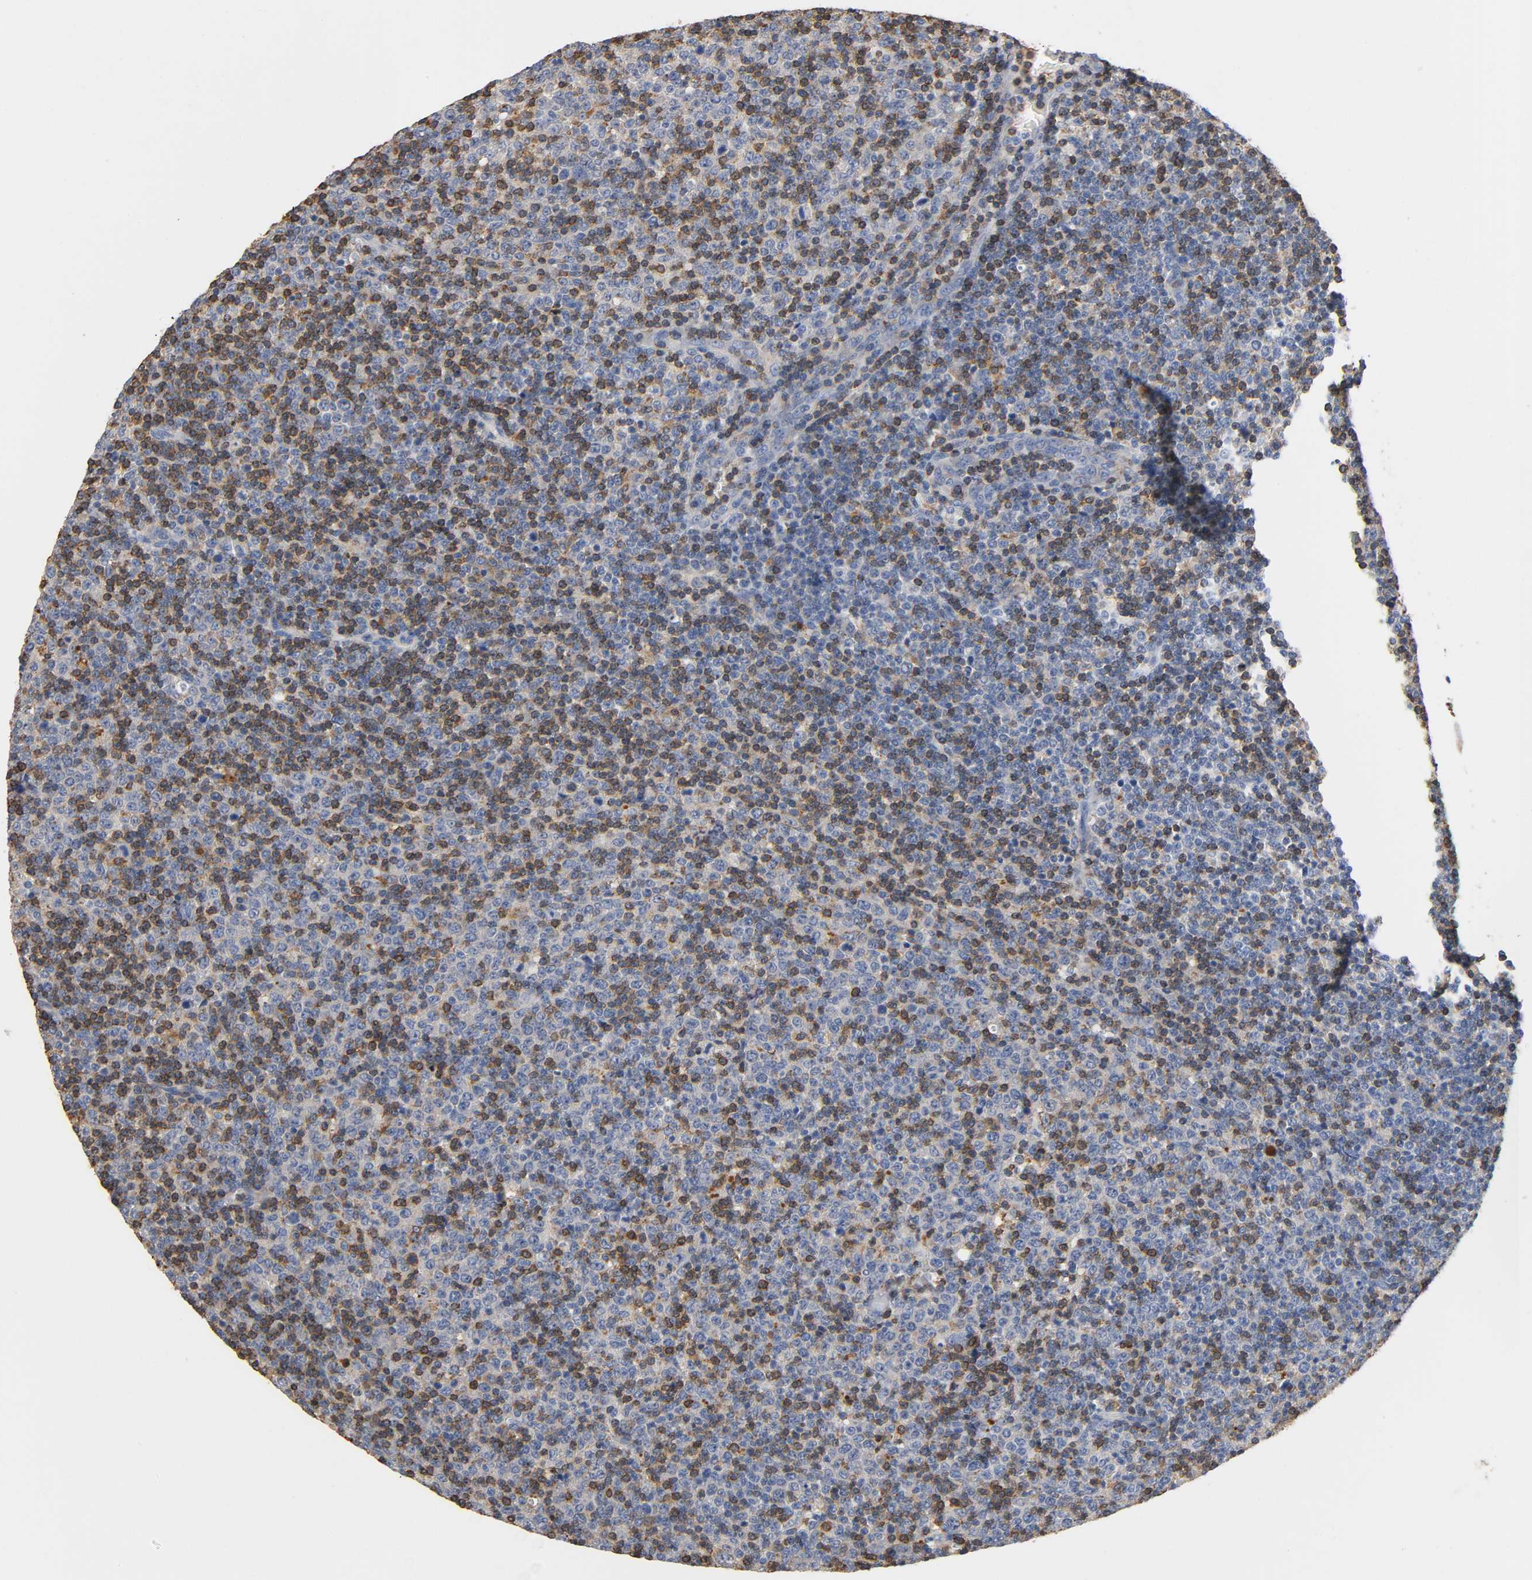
{"staining": {"intensity": "weak", "quantity": ">75%", "location": "cytoplasmic/membranous"}, "tissue": "lymphoma", "cell_type": "Tumor cells", "image_type": "cancer", "snomed": [{"axis": "morphology", "description": "Malignant lymphoma, non-Hodgkin's type, Low grade"}, {"axis": "topography", "description": "Lymph node"}], "caption": "An immunohistochemistry (IHC) photomicrograph of neoplastic tissue is shown. Protein staining in brown labels weak cytoplasmic/membranous positivity in malignant lymphoma, non-Hodgkin's type (low-grade) within tumor cells.", "gene": "UCKL1", "patient": {"sex": "male", "age": 70}}